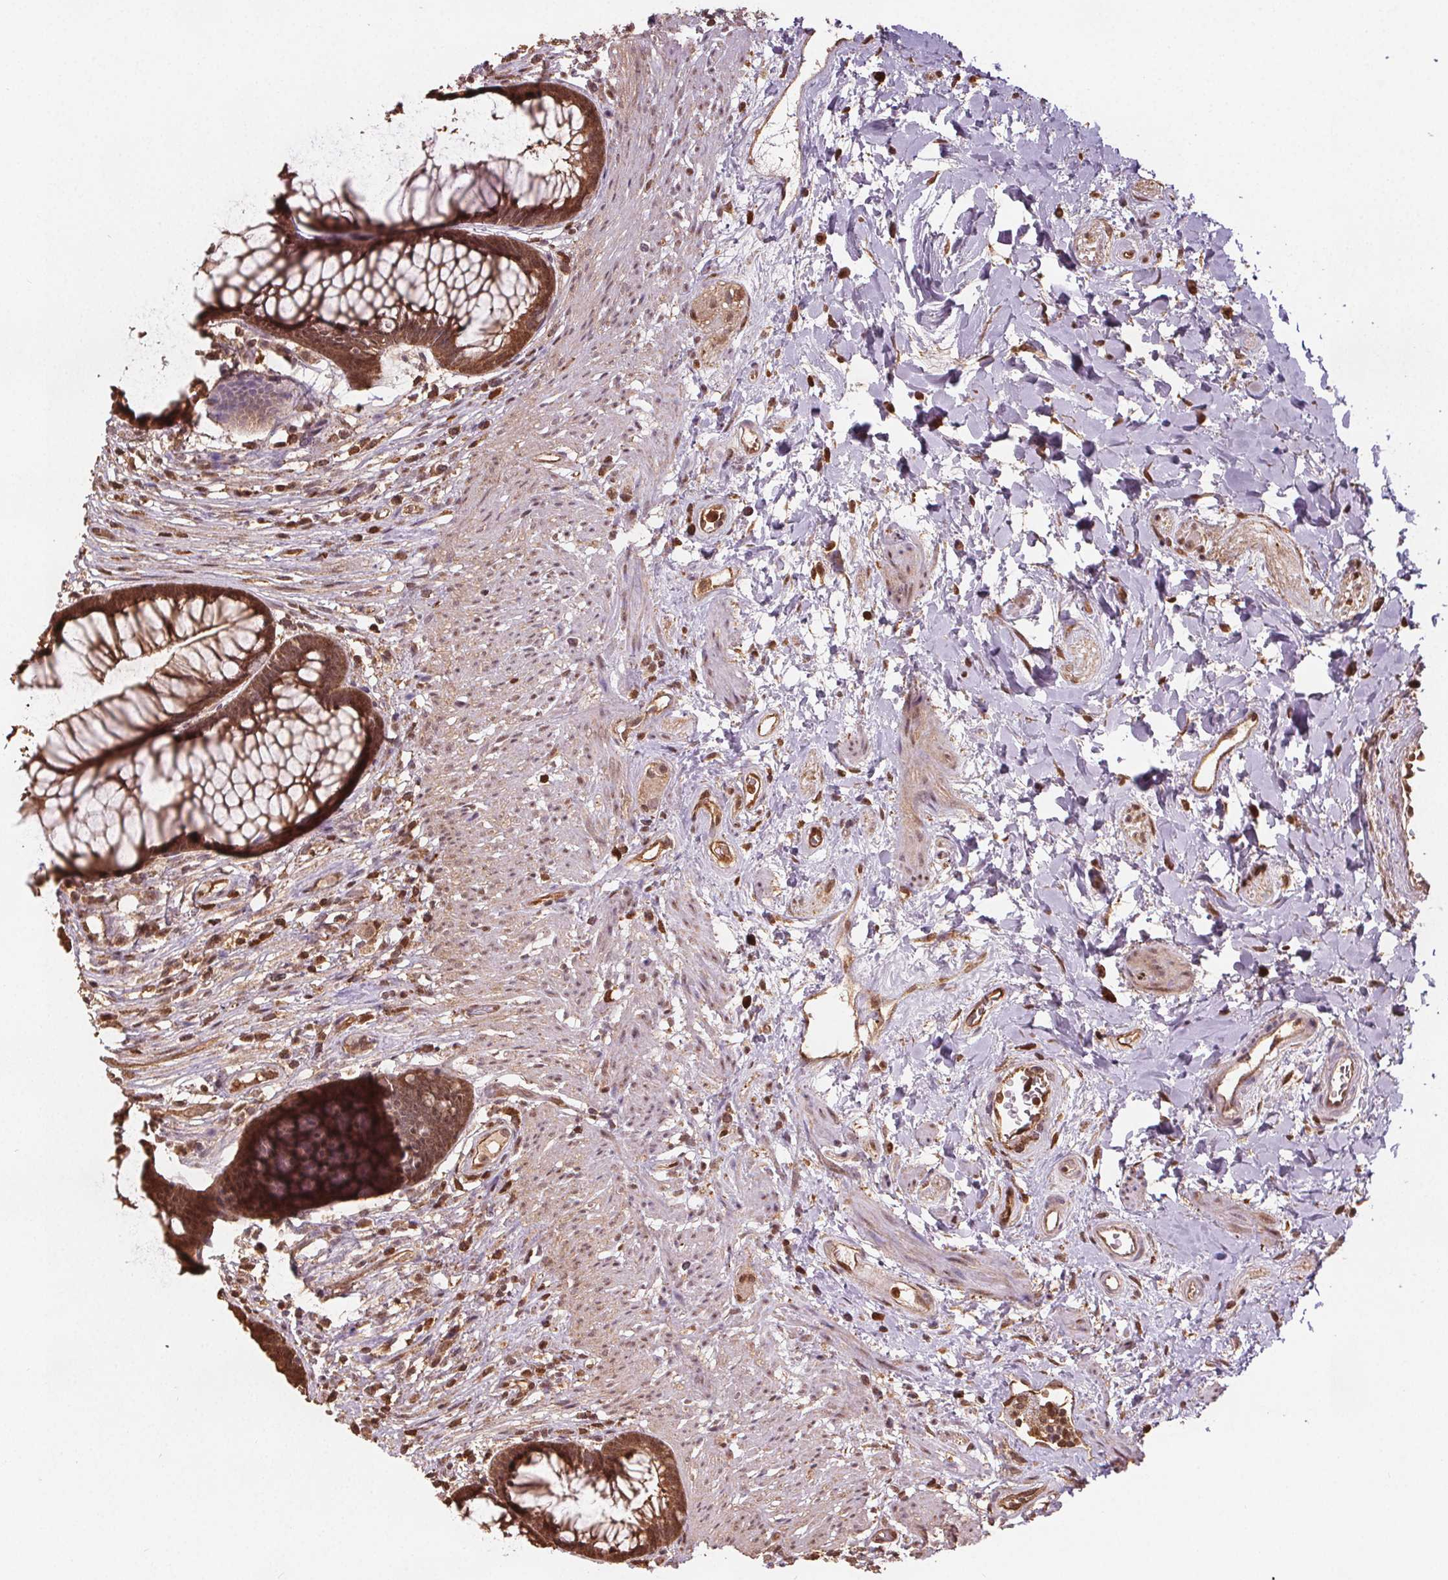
{"staining": {"intensity": "moderate", "quantity": ">75%", "location": "cytoplasmic/membranous,nuclear"}, "tissue": "rectum", "cell_type": "Glandular cells", "image_type": "normal", "snomed": [{"axis": "morphology", "description": "Normal tissue, NOS"}, {"axis": "topography", "description": "Smooth muscle"}, {"axis": "topography", "description": "Rectum"}], "caption": "Immunohistochemistry (IHC) image of normal human rectum stained for a protein (brown), which exhibits medium levels of moderate cytoplasmic/membranous,nuclear expression in about >75% of glandular cells.", "gene": "ENO1", "patient": {"sex": "male", "age": 53}}